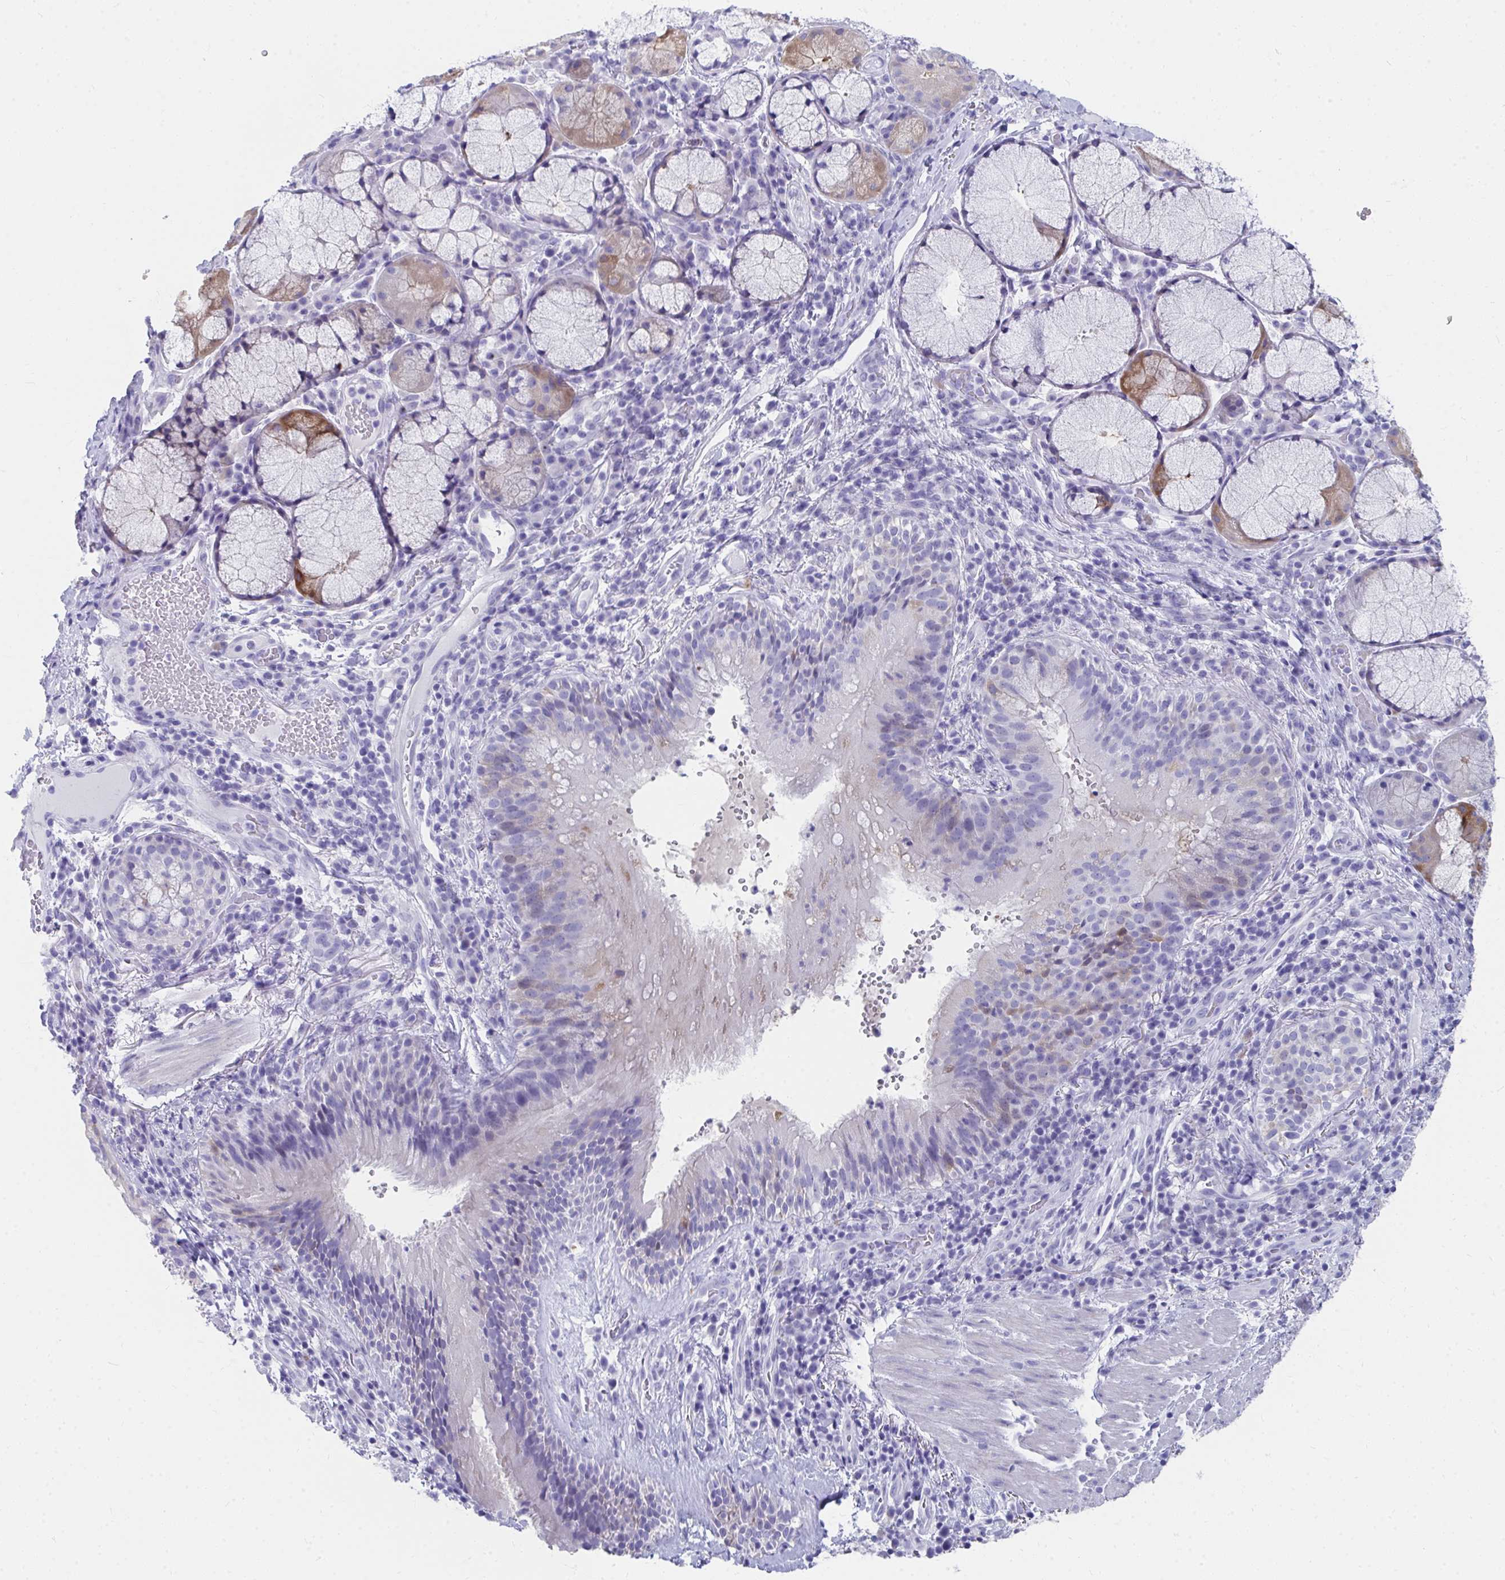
{"staining": {"intensity": "negative", "quantity": "none", "location": "none"}, "tissue": "bronchus", "cell_type": "Respiratory epithelial cells", "image_type": "normal", "snomed": [{"axis": "morphology", "description": "Normal tissue, NOS"}, {"axis": "topography", "description": "Lymph node"}, {"axis": "topography", "description": "Bronchus"}], "caption": "Immunohistochemical staining of unremarkable human bronchus demonstrates no significant positivity in respiratory epithelial cells.", "gene": "HGD", "patient": {"sex": "male", "age": 56}}